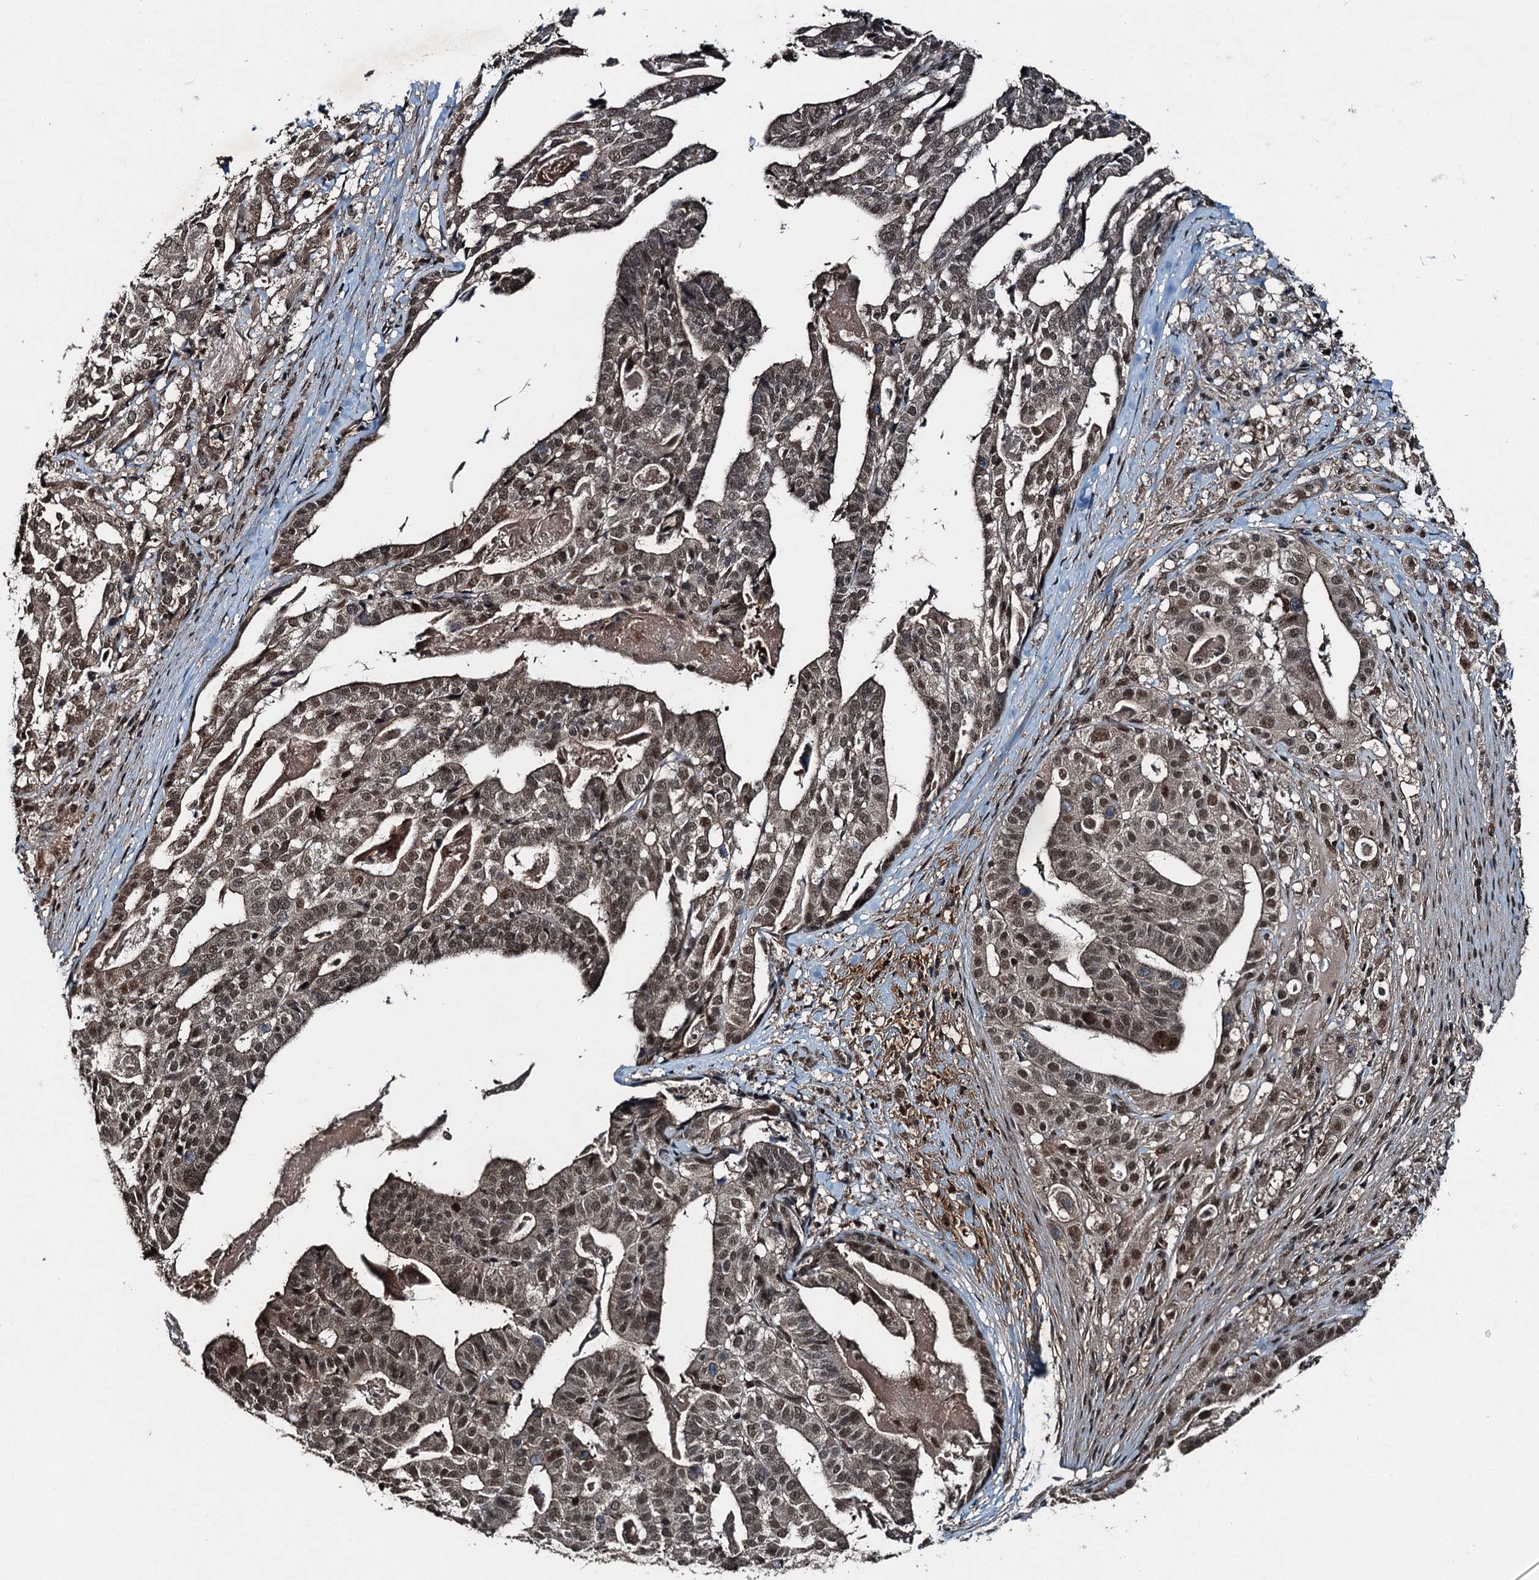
{"staining": {"intensity": "moderate", "quantity": "25%-75%", "location": "nuclear"}, "tissue": "stomach cancer", "cell_type": "Tumor cells", "image_type": "cancer", "snomed": [{"axis": "morphology", "description": "Adenocarcinoma, NOS"}, {"axis": "topography", "description": "Stomach"}], "caption": "Stomach cancer (adenocarcinoma) stained with a brown dye reveals moderate nuclear positive staining in about 25%-75% of tumor cells.", "gene": "UBXN6", "patient": {"sex": "male", "age": 48}}